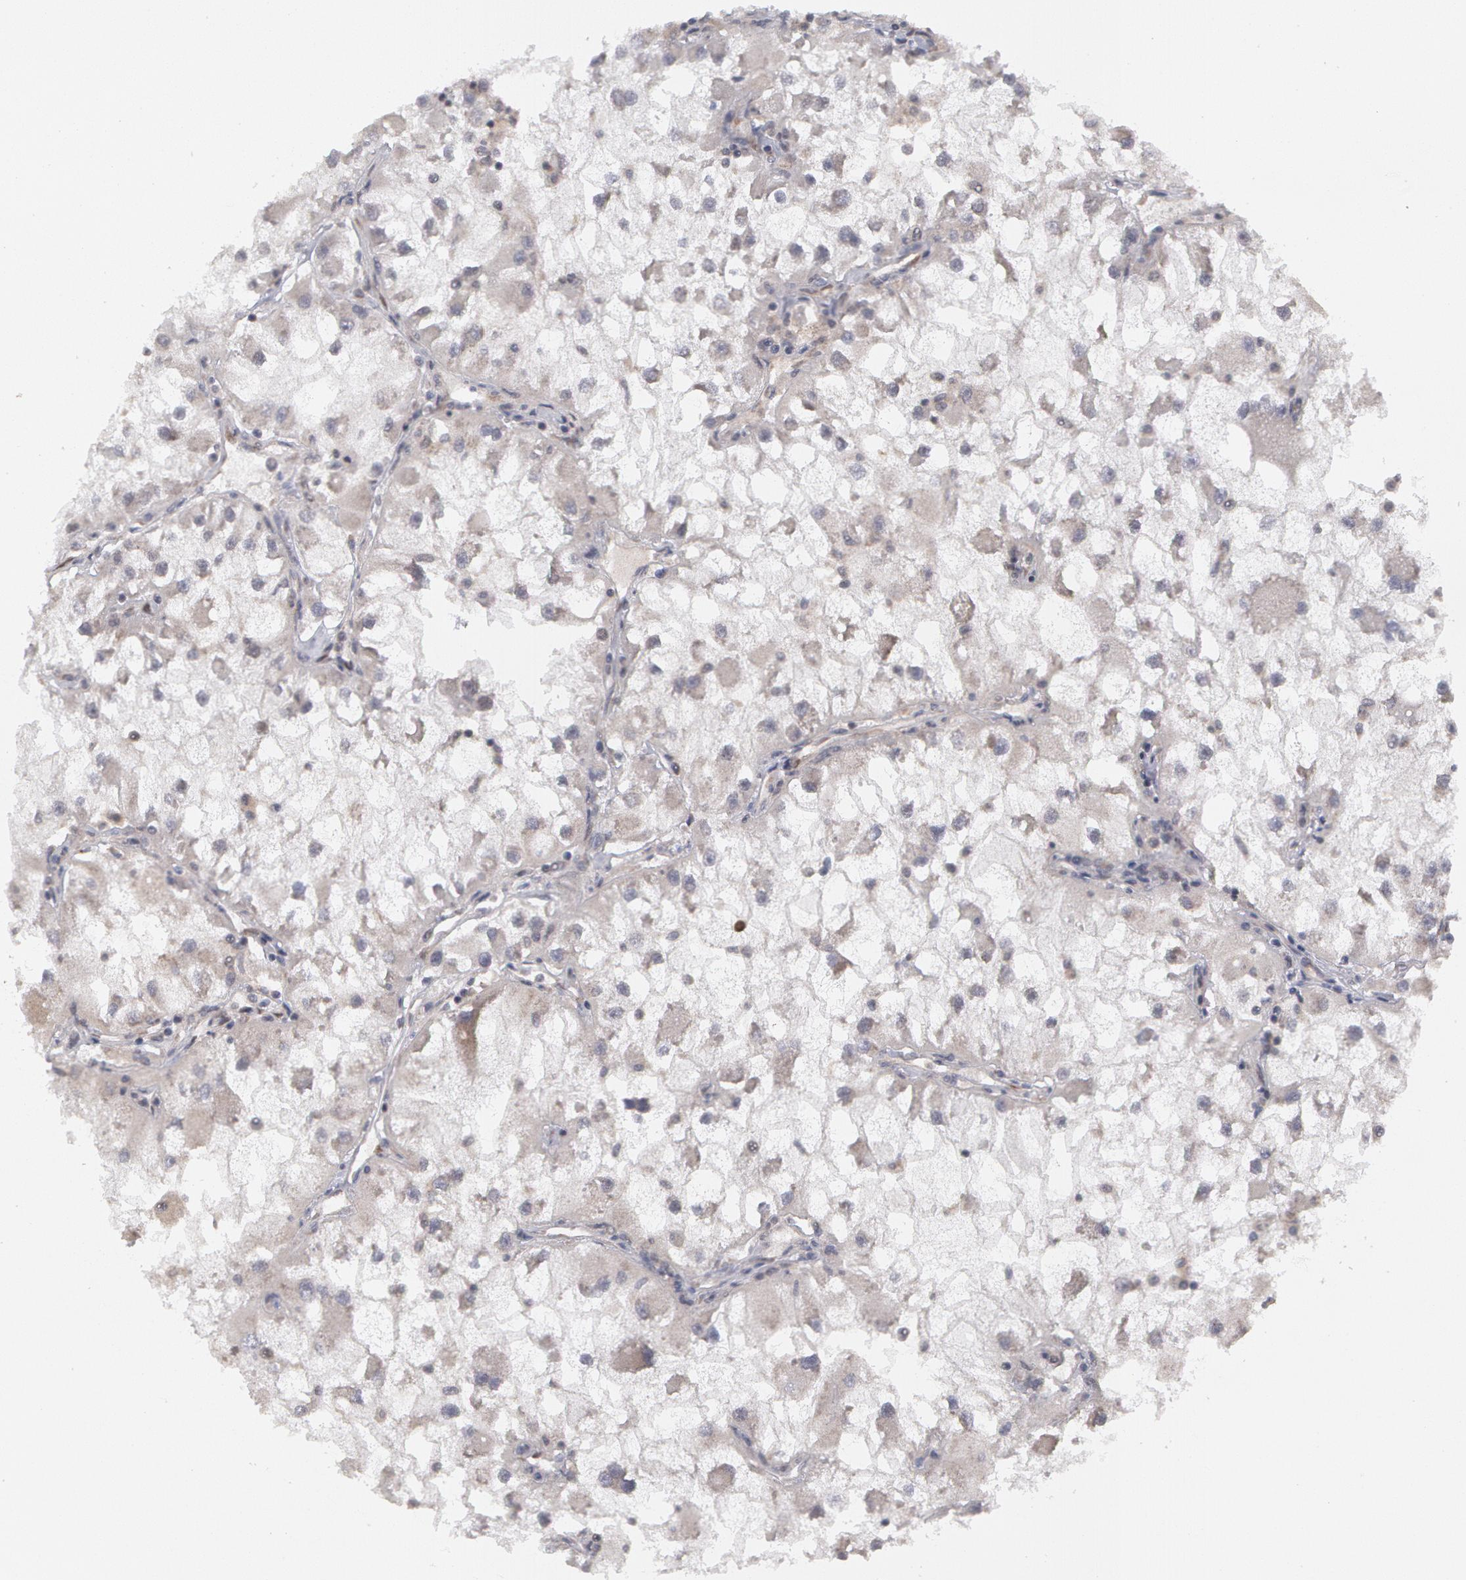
{"staining": {"intensity": "negative", "quantity": "none", "location": "none"}, "tissue": "renal cancer", "cell_type": "Tumor cells", "image_type": "cancer", "snomed": [{"axis": "morphology", "description": "Adenocarcinoma, NOS"}, {"axis": "topography", "description": "Kidney"}], "caption": "Immunohistochemistry of human renal adenocarcinoma demonstrates no expression in tumor cells.", "gene": "STX5", "patient": {"sex": "female", "age": 73}}